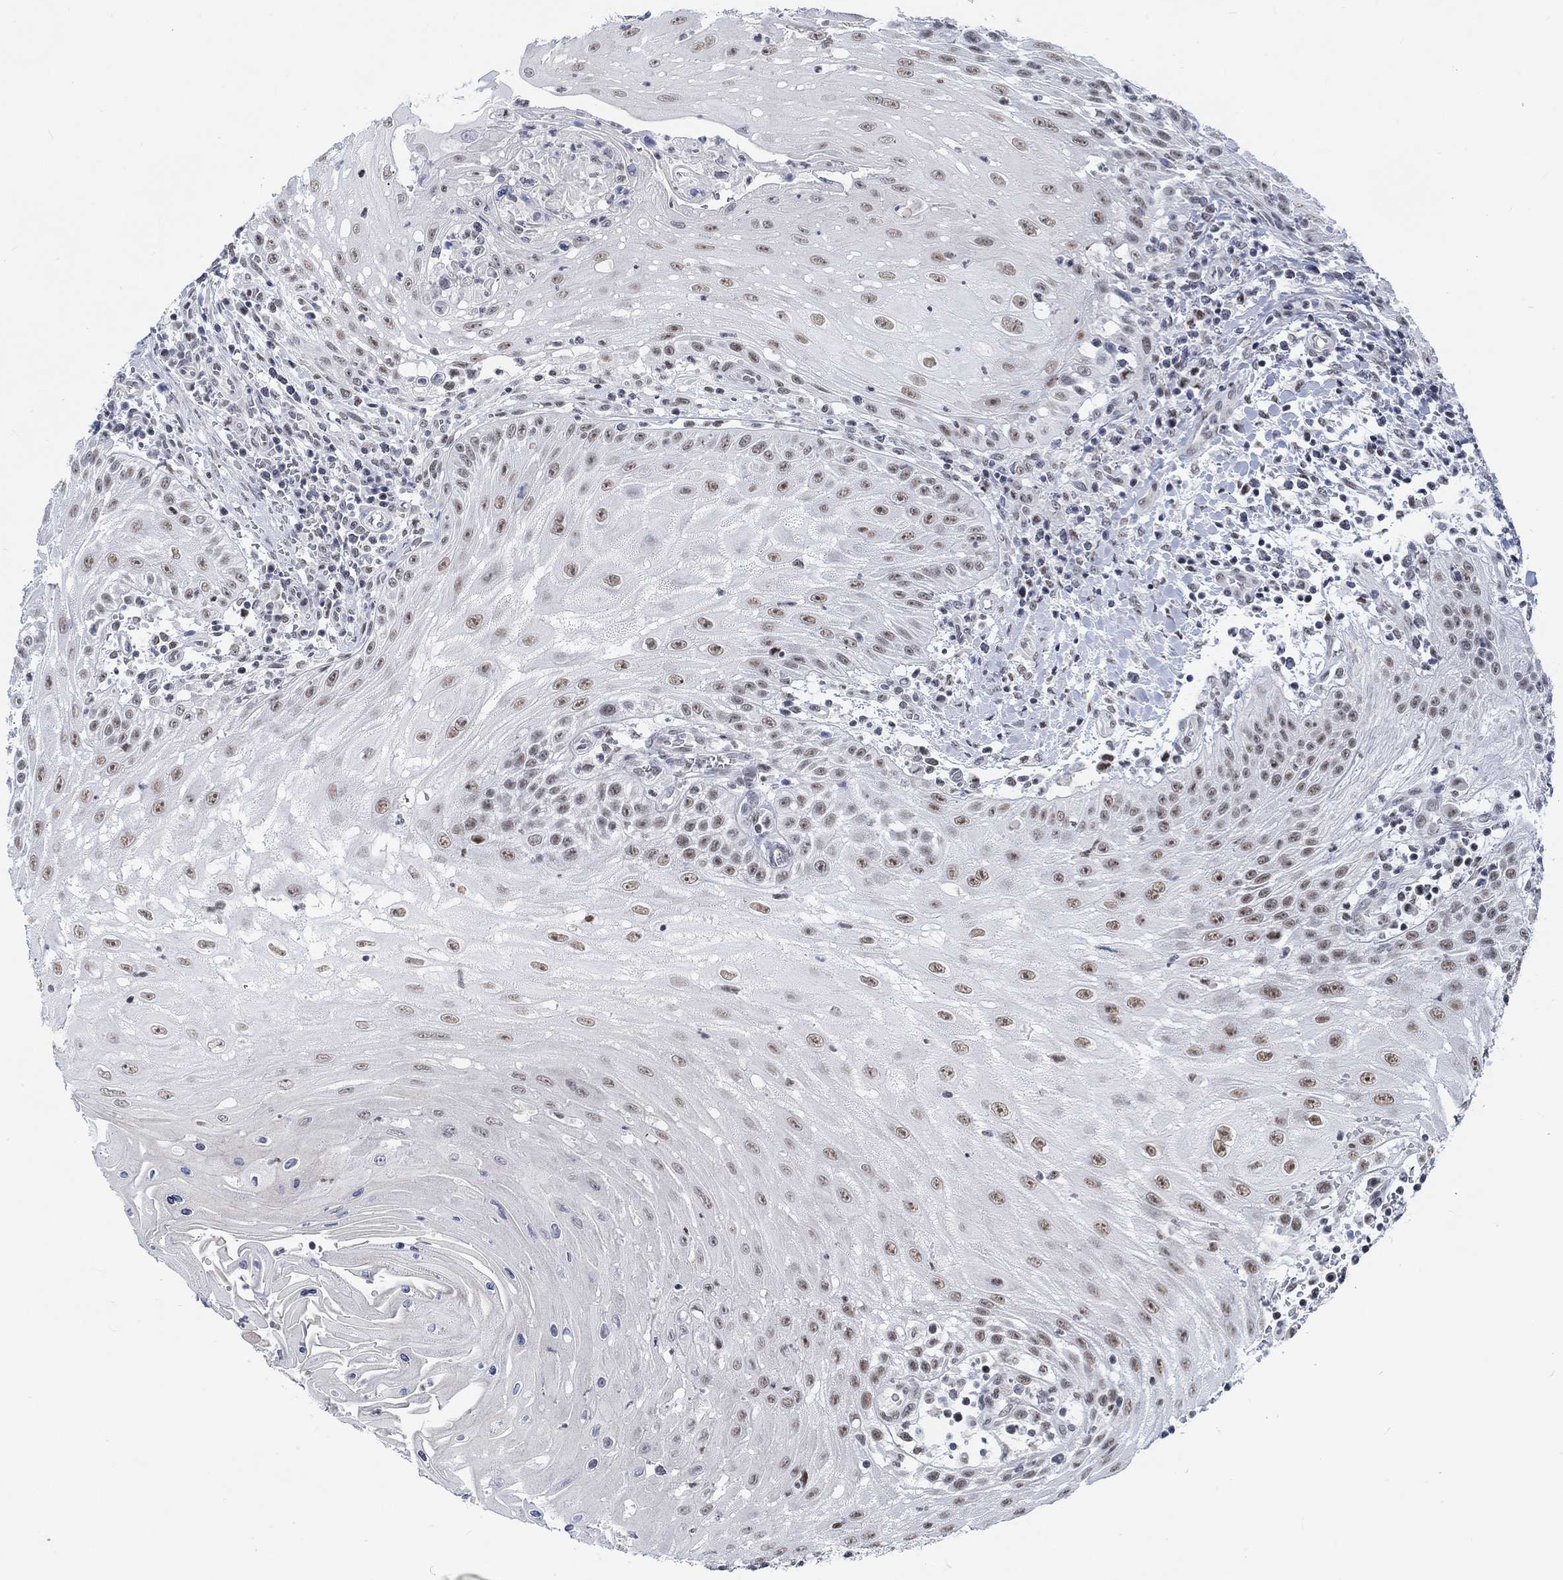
{"staining": {"intensity": "weak", "quantity": ">75%", "location": "nuclear"}, "tissue": "head and neck cancer", "cell_type": "Tumor cells", "image_type": "cancer", "snomed": [{"axis": "morphology", "description": "Squamous cell carcinoma, NOS"}, {"axis": "topography", "description": "Oral tissue"}, {"axis": "topography", "description": "Head-Neck"}], "caption": "Immunohistochemical staining of head and neck cancer (squamous cell carcinoma) displays weak nuclear protein positivity in approximately >75% of tumor cells. Nuclei are stained in blue.", "gene": "KCNH8", "patient": {"sex": "male", "age": 58}}